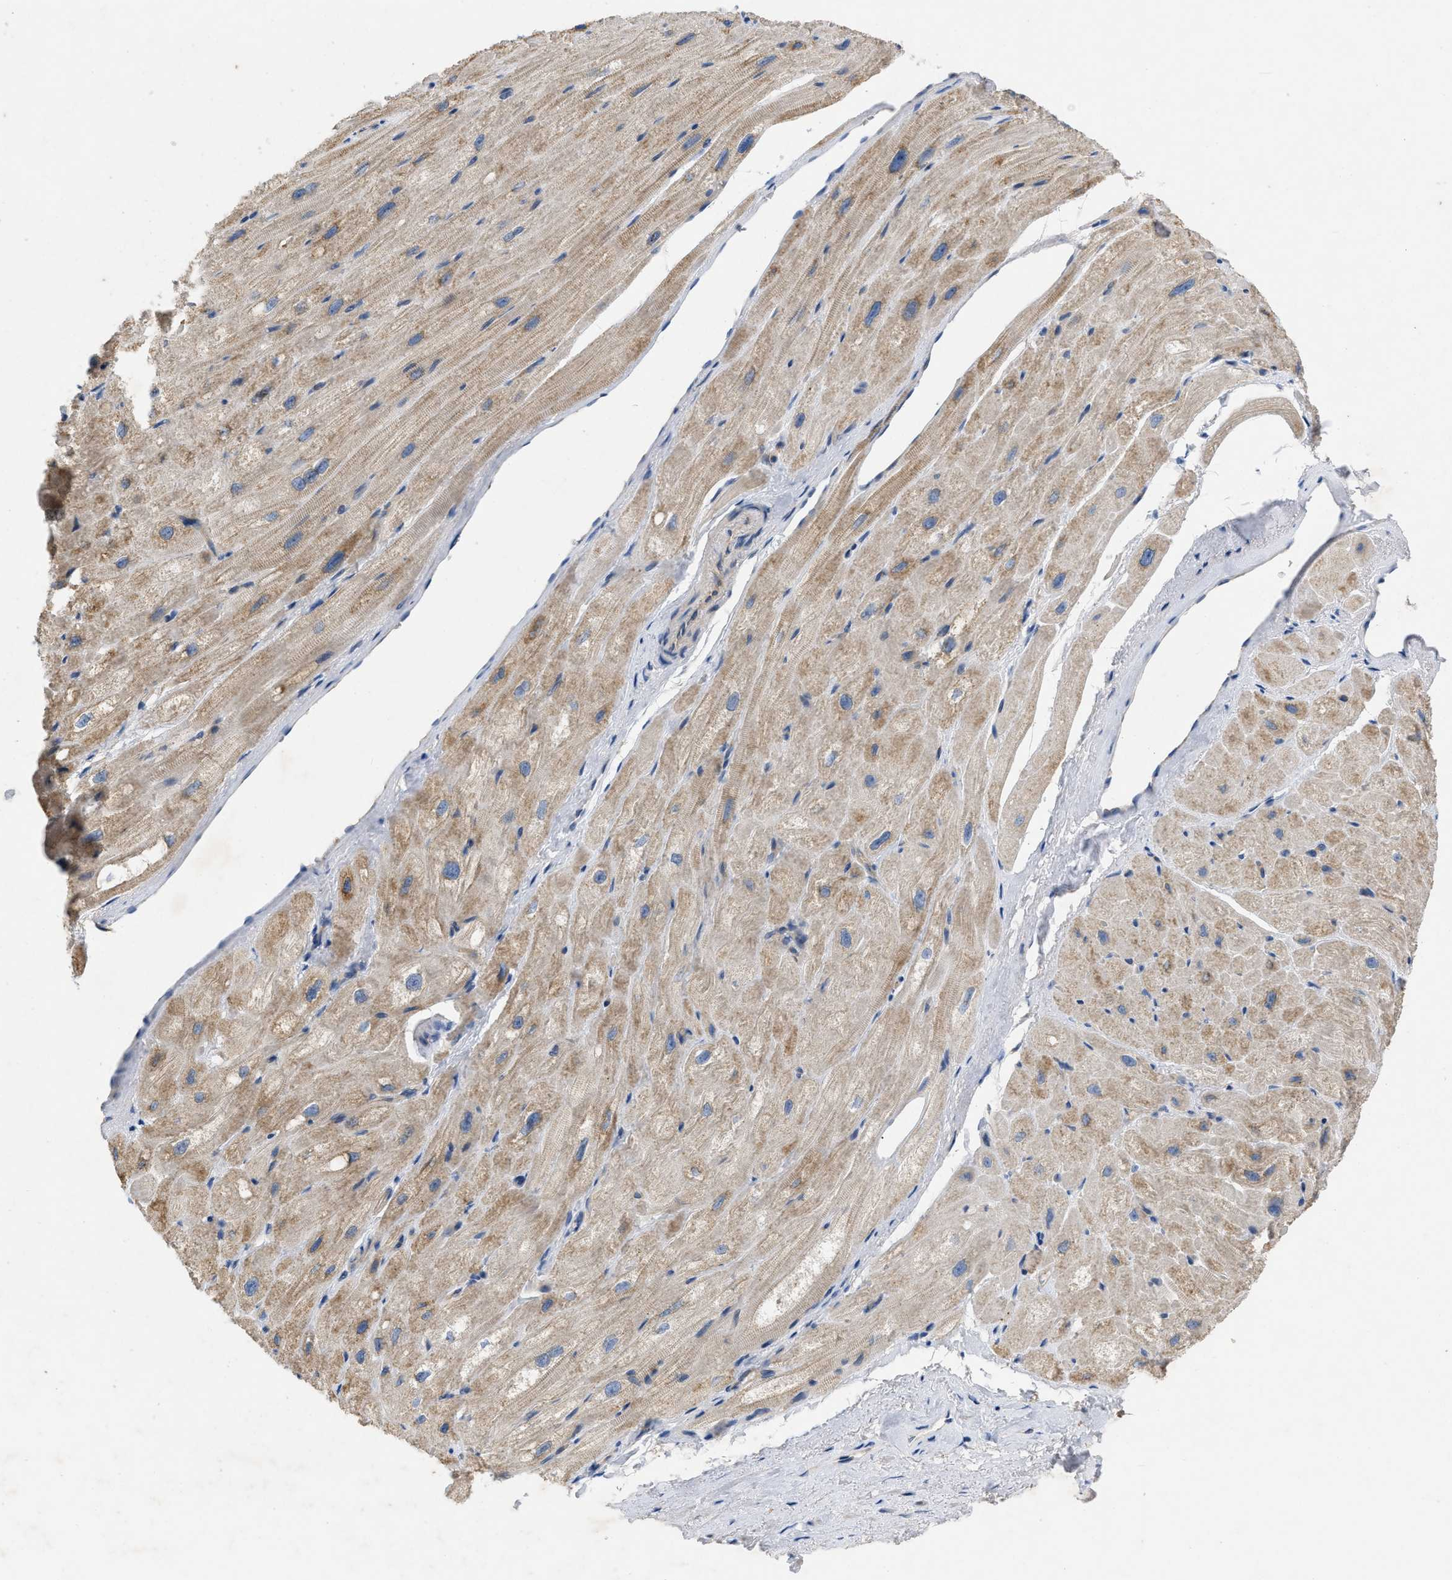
{"staining": {"intensity": "moderate", "quantity": "25%-75%", "location": "cytoplasmic/membranous"}, "tissue": "heart muscle", "cell_type": "Cardiomyocytes", "image_type": "normal", "snomed": [{"axis": "morphology", "description": "Normal tissue, NOS"}, {"axis": "topography", "description": "Heart"}], "caption": "Human heart muscle stained for a protein (brown) displays moderate cytoplasmic/membranous positive positivity in approximately 25%-75% of cardiomyocytes.", "gene": "TMEM131", "patient": {"sex": "male", "age": 49}}